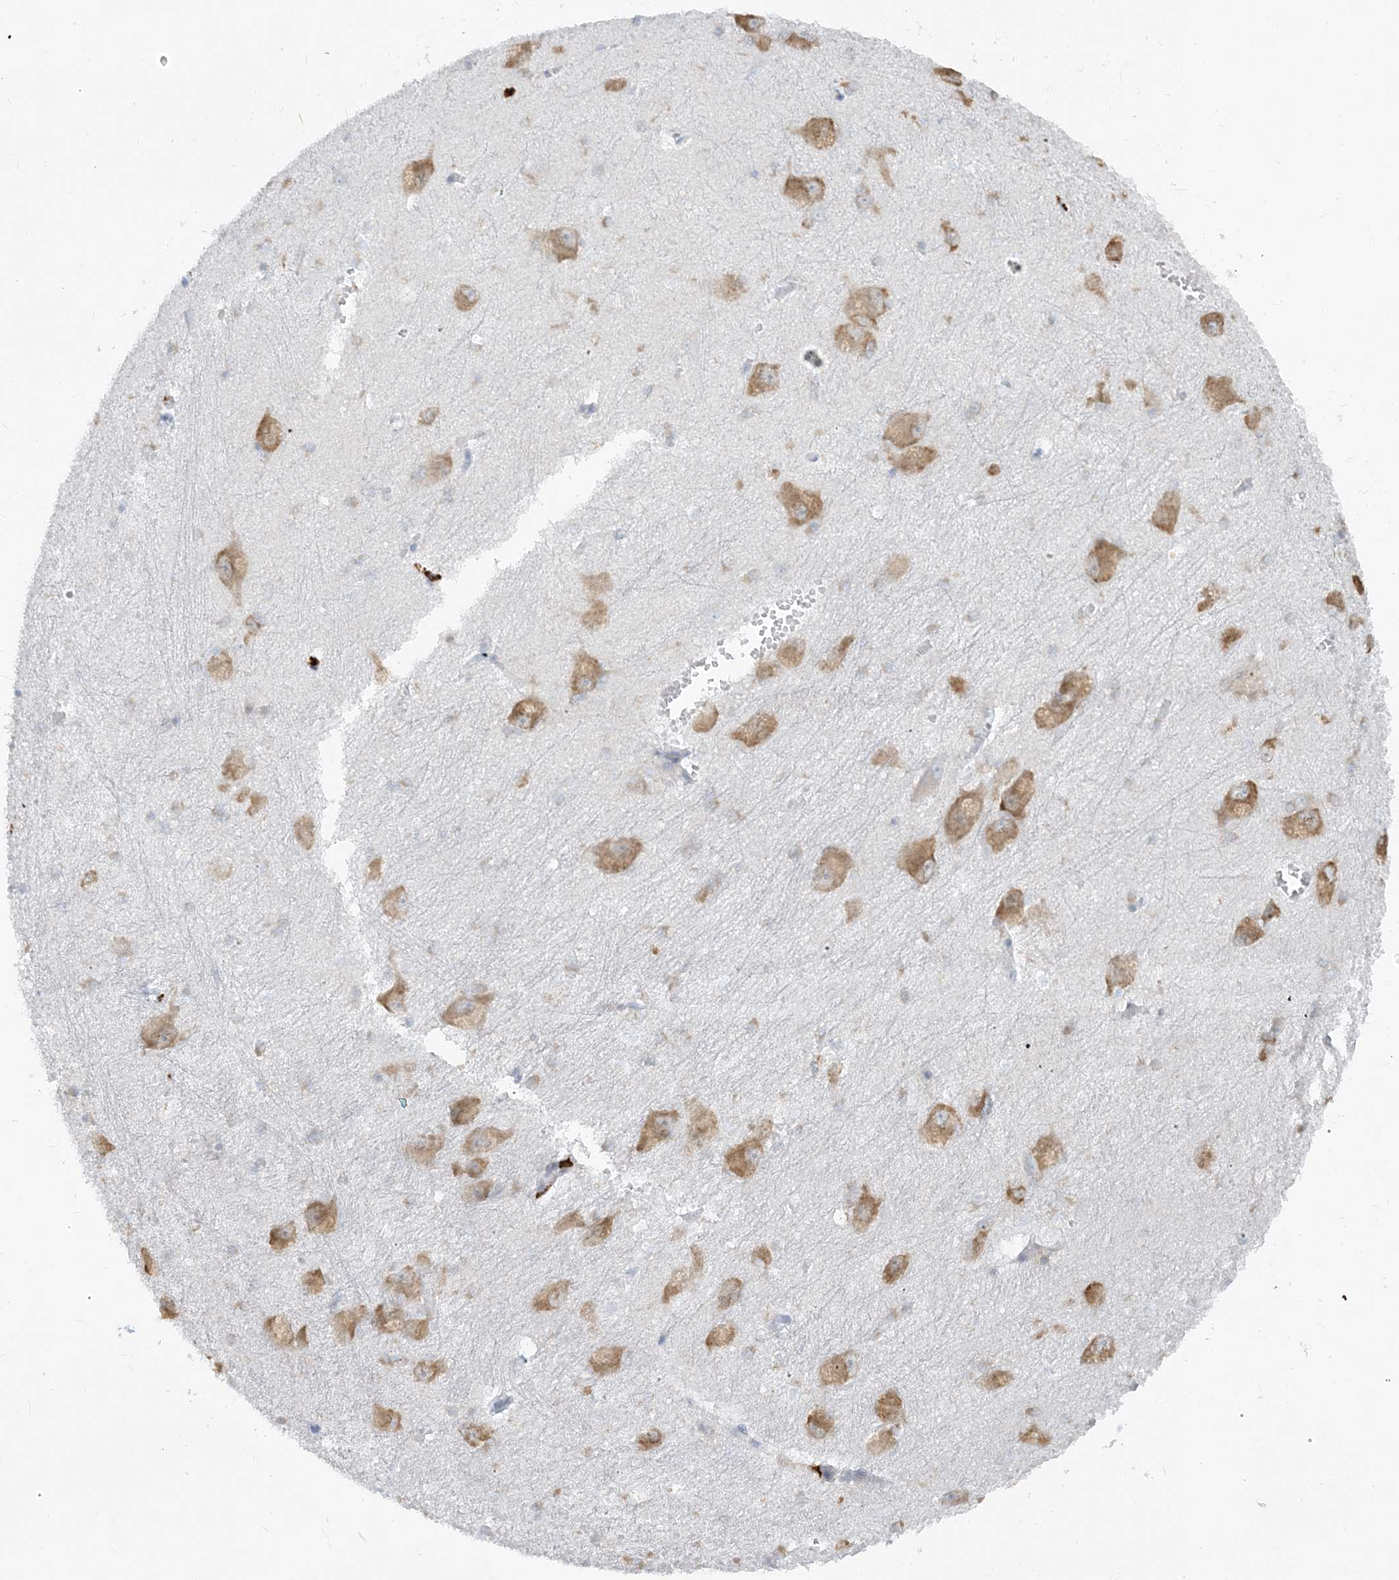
{"staining": {"intensity": "negative", "quantity": "none", "location": "none"}, "tissue": "caudate", "cell_type": "Glial cells", "image_type": "normal", "snomed": [{"axis": "morphology", "description": "Normal tissue, NOS"}, {"axis": "topography", "description": "Lateral ventricle wall"}], "caption": "Immunohistochemistry of benign caudate reveals no positivity in glial cells.", "gene": "CCNJ", "patient": {"sex": "male", "age": 37}}